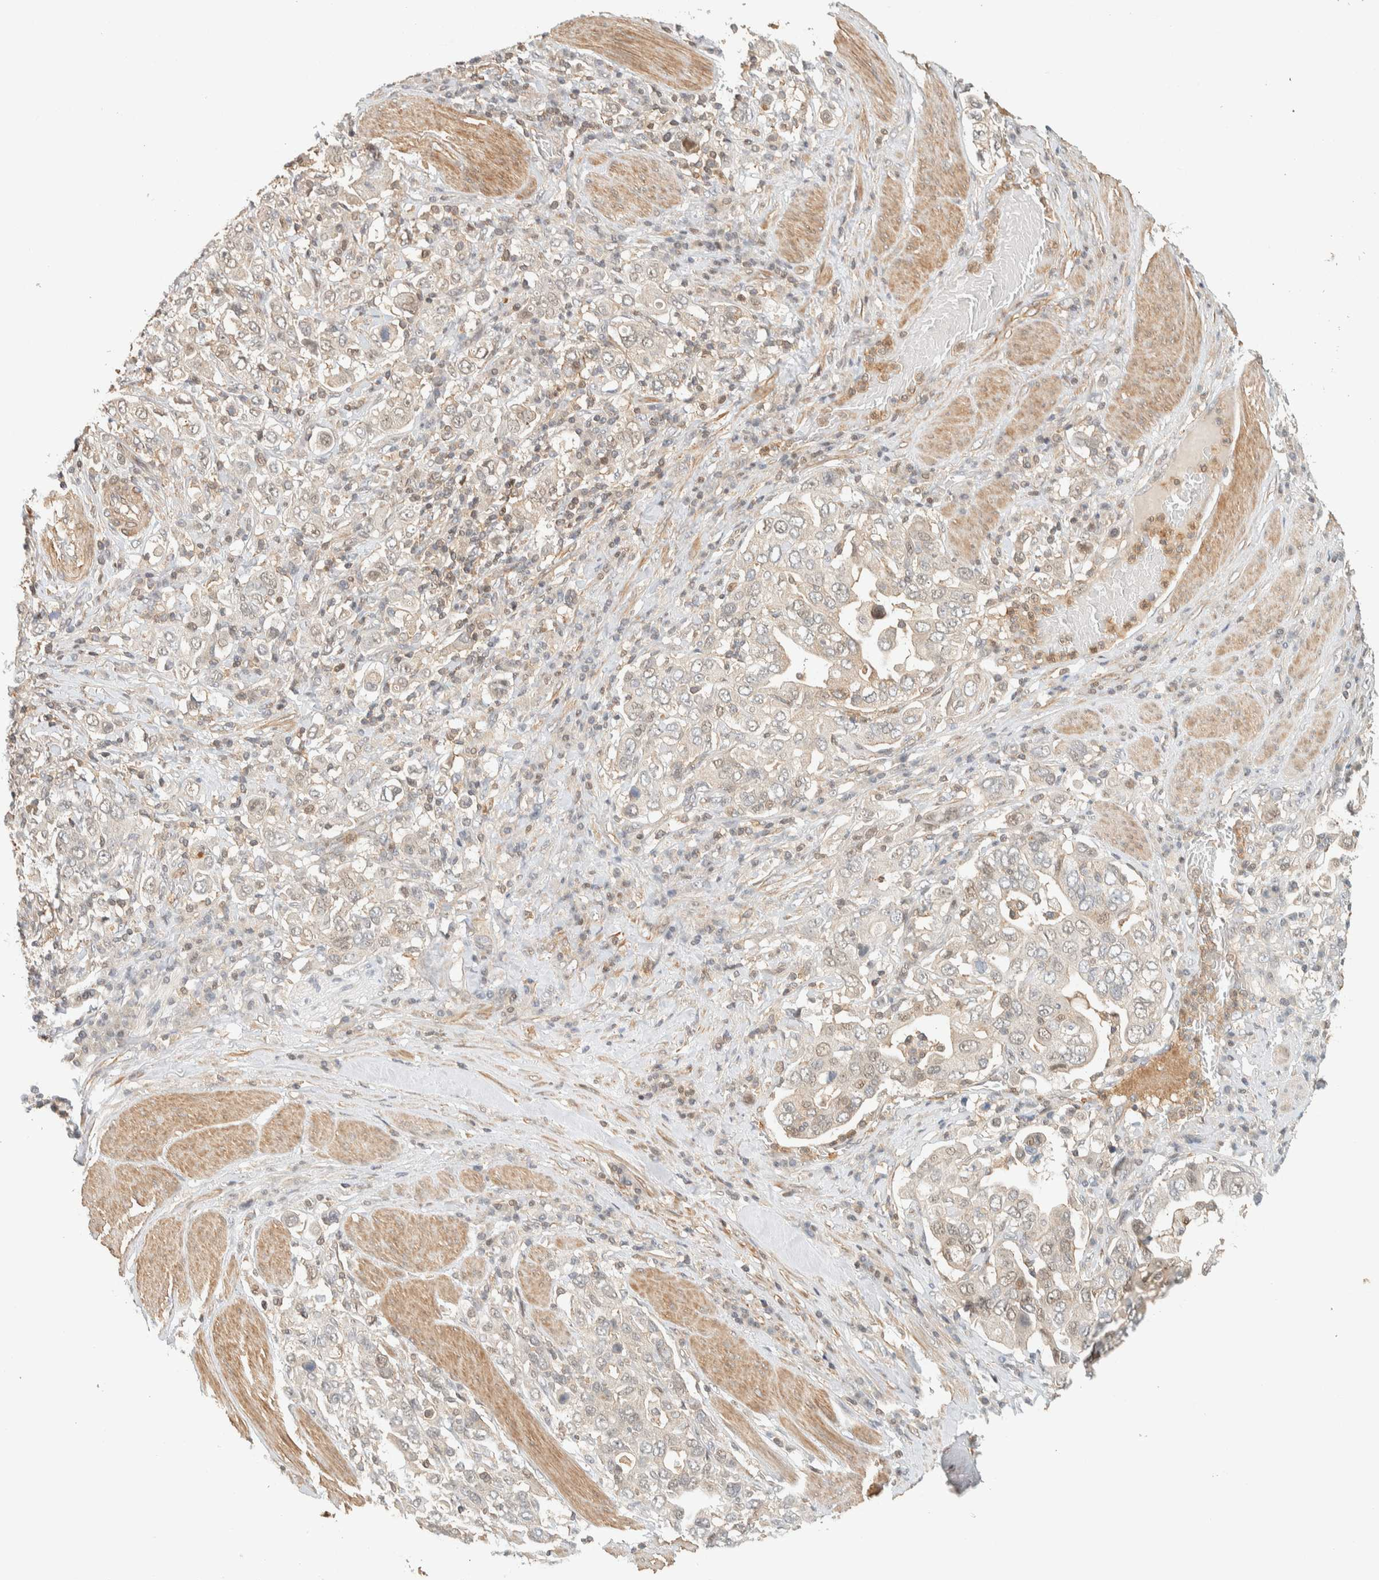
{"staining": {"intensity": "weak", "quantity": "25%-75%", "location": "cytoplasmic/membranous"}, "tissue": "stomach cancer", "cell_type": "Tumor cells", "image_type": "cancer", "snomed": [{"axis": "morphology", "description": "Adenocarcinoma, NOS"}, {"axis": "topography", "description": "Stomach, upper"}], "caption": "IHC (DAB (3,3'-diaminobenzidine)) staining of adenocarcinoma (stomach) displays weak cytoplasmic/membranous protein expression in approximately 25%-75% of tumor cells. (DAB (3,3'-diaminobenzidine) IHC with brightfield microscopy, high magnification).", "gene": "ARFGEF1", "patient": {"sex": "male", "age": 62}}